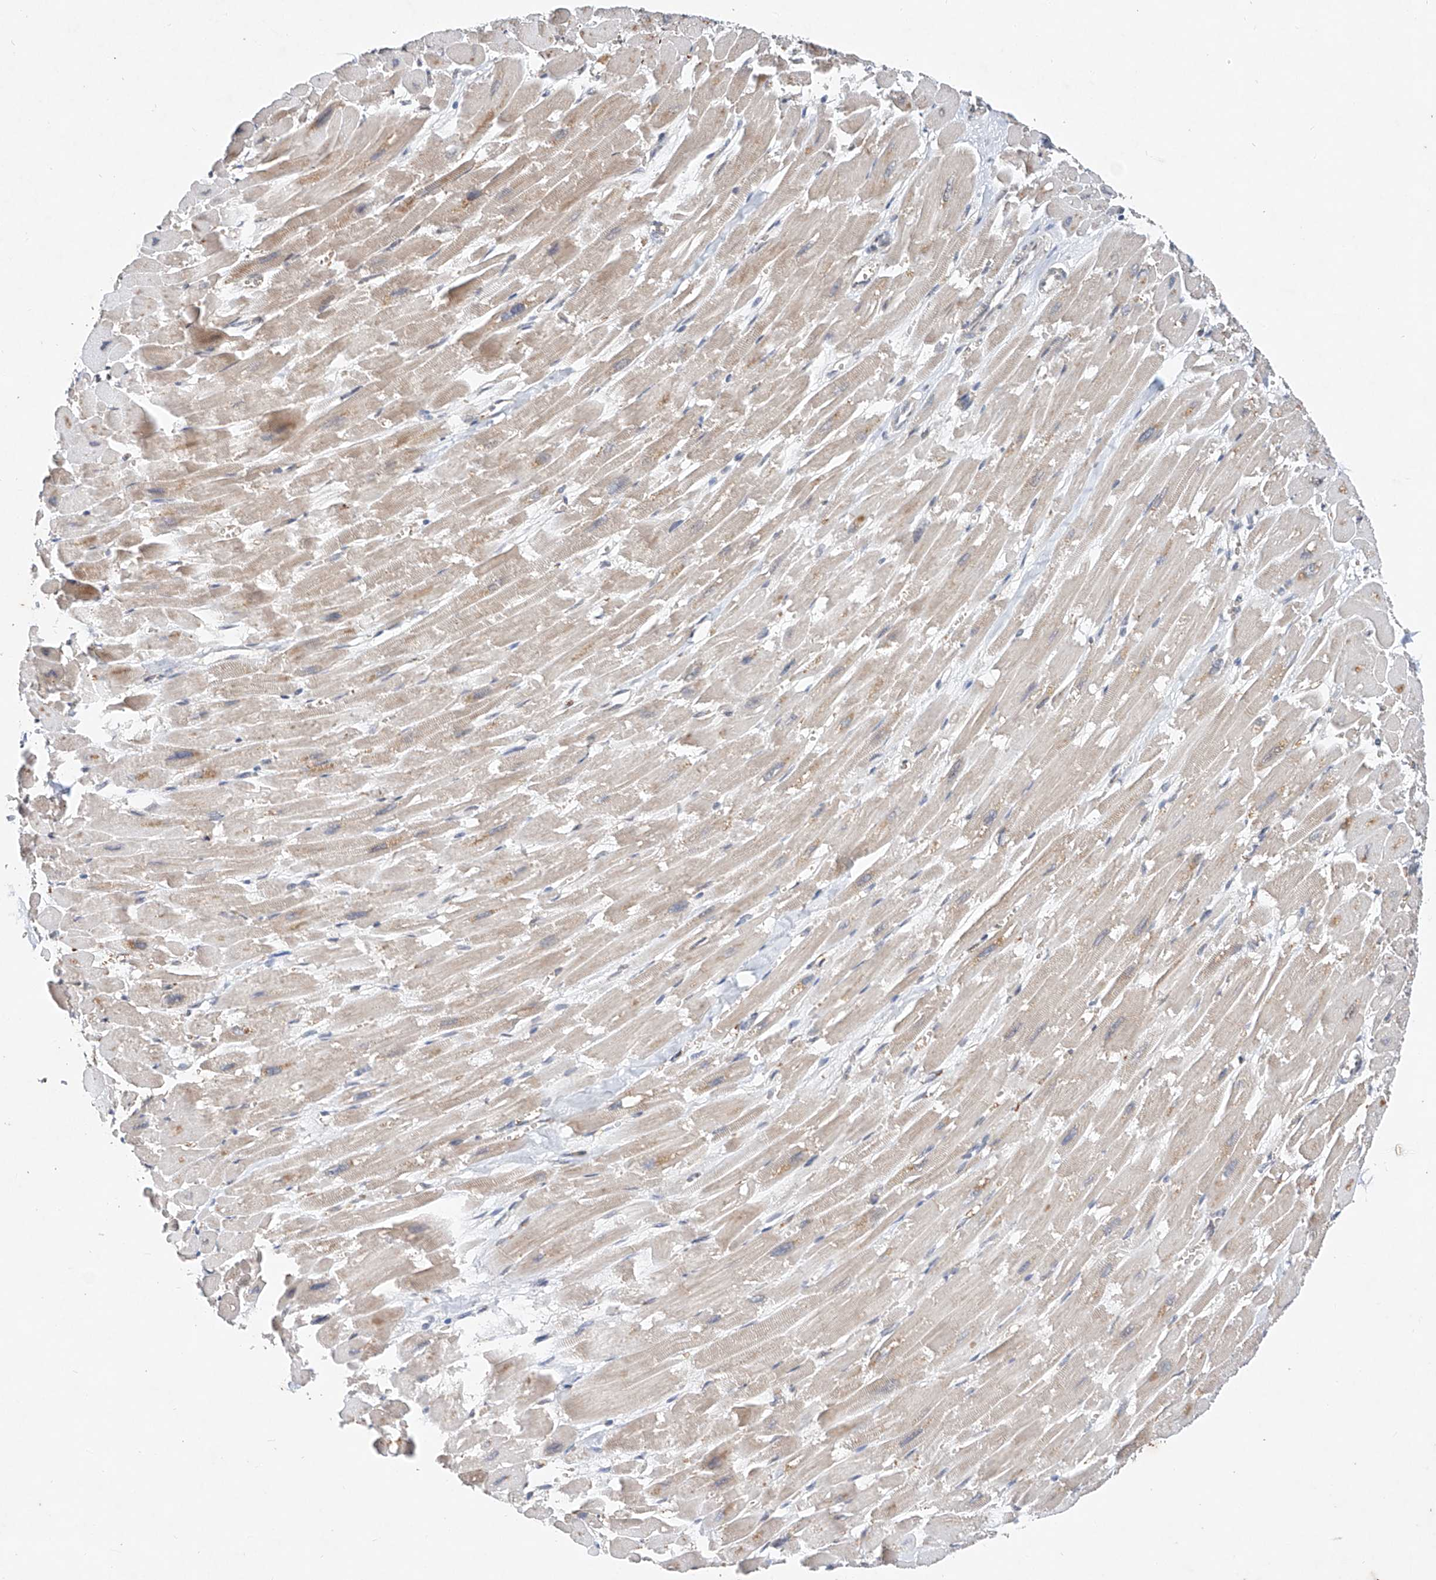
{"staining": {"intensity": "moderate", "quantity": ">75%", "location": "cytoplasmic/membranous"}, "tissue": "heart muscle", "cell_type": "Cardiomyocytes", "image_type": "normal", "snomed": [{"axis": "morphology", "description": "Normal tissue, NOS"}, {"axis": "topography", "description": "Heart"}], "caption": "Cardiomyocytes exhibit moderate cytoplasmic/membranous expression in about >75% of cells in unremarkable heart muscle.", "gene": "FASTK", "patient": {"sex": "male", "age": 54}}